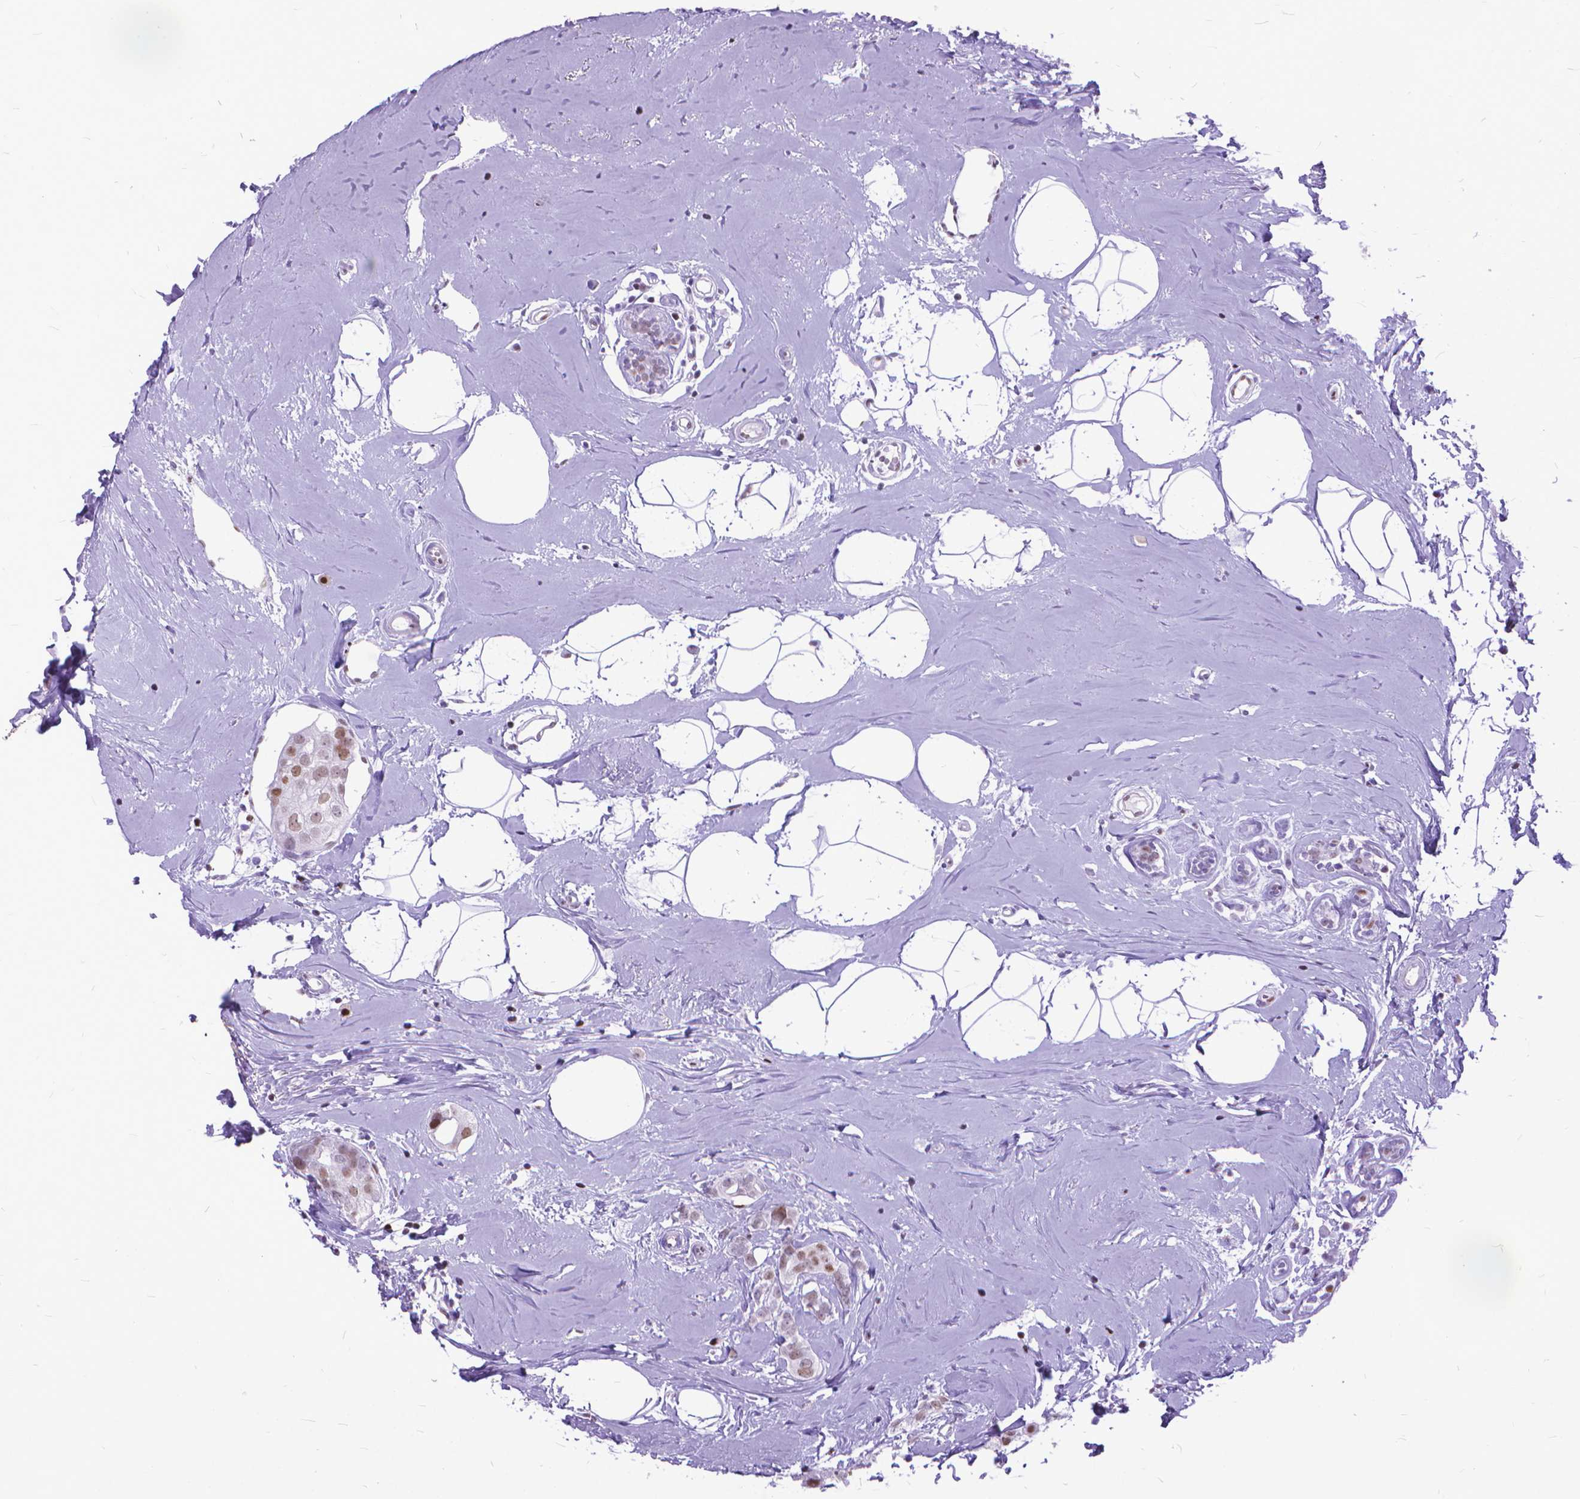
{"staining": {"intensity": "moderate", "quantity": "<25%", "location": "nuclear"}, "tissue": "breast cancer", "cell_type": "Tumor cells", "image_type": "cancer", "snomed": [{"axis": "morphology", "description": "Duct carcinoma"}, {"axis": "topography", "description": "Breast"}], "caption": "Immunohistochemistry (IHC) staining of breast cancer (invasive ductal carcinoma), which reveals low levels of moderate nuclear staining in approximately <25% of tumor cells indicating moderate nuclear protein positivity. The staining was performed using DAB (3,3'-diaminobenzidine) (brown) for protein detection and nuclei were counterstained in hematoxylin (blue).", "gene": "POLE4", "patient": {"sex": "female", "age": 40}}